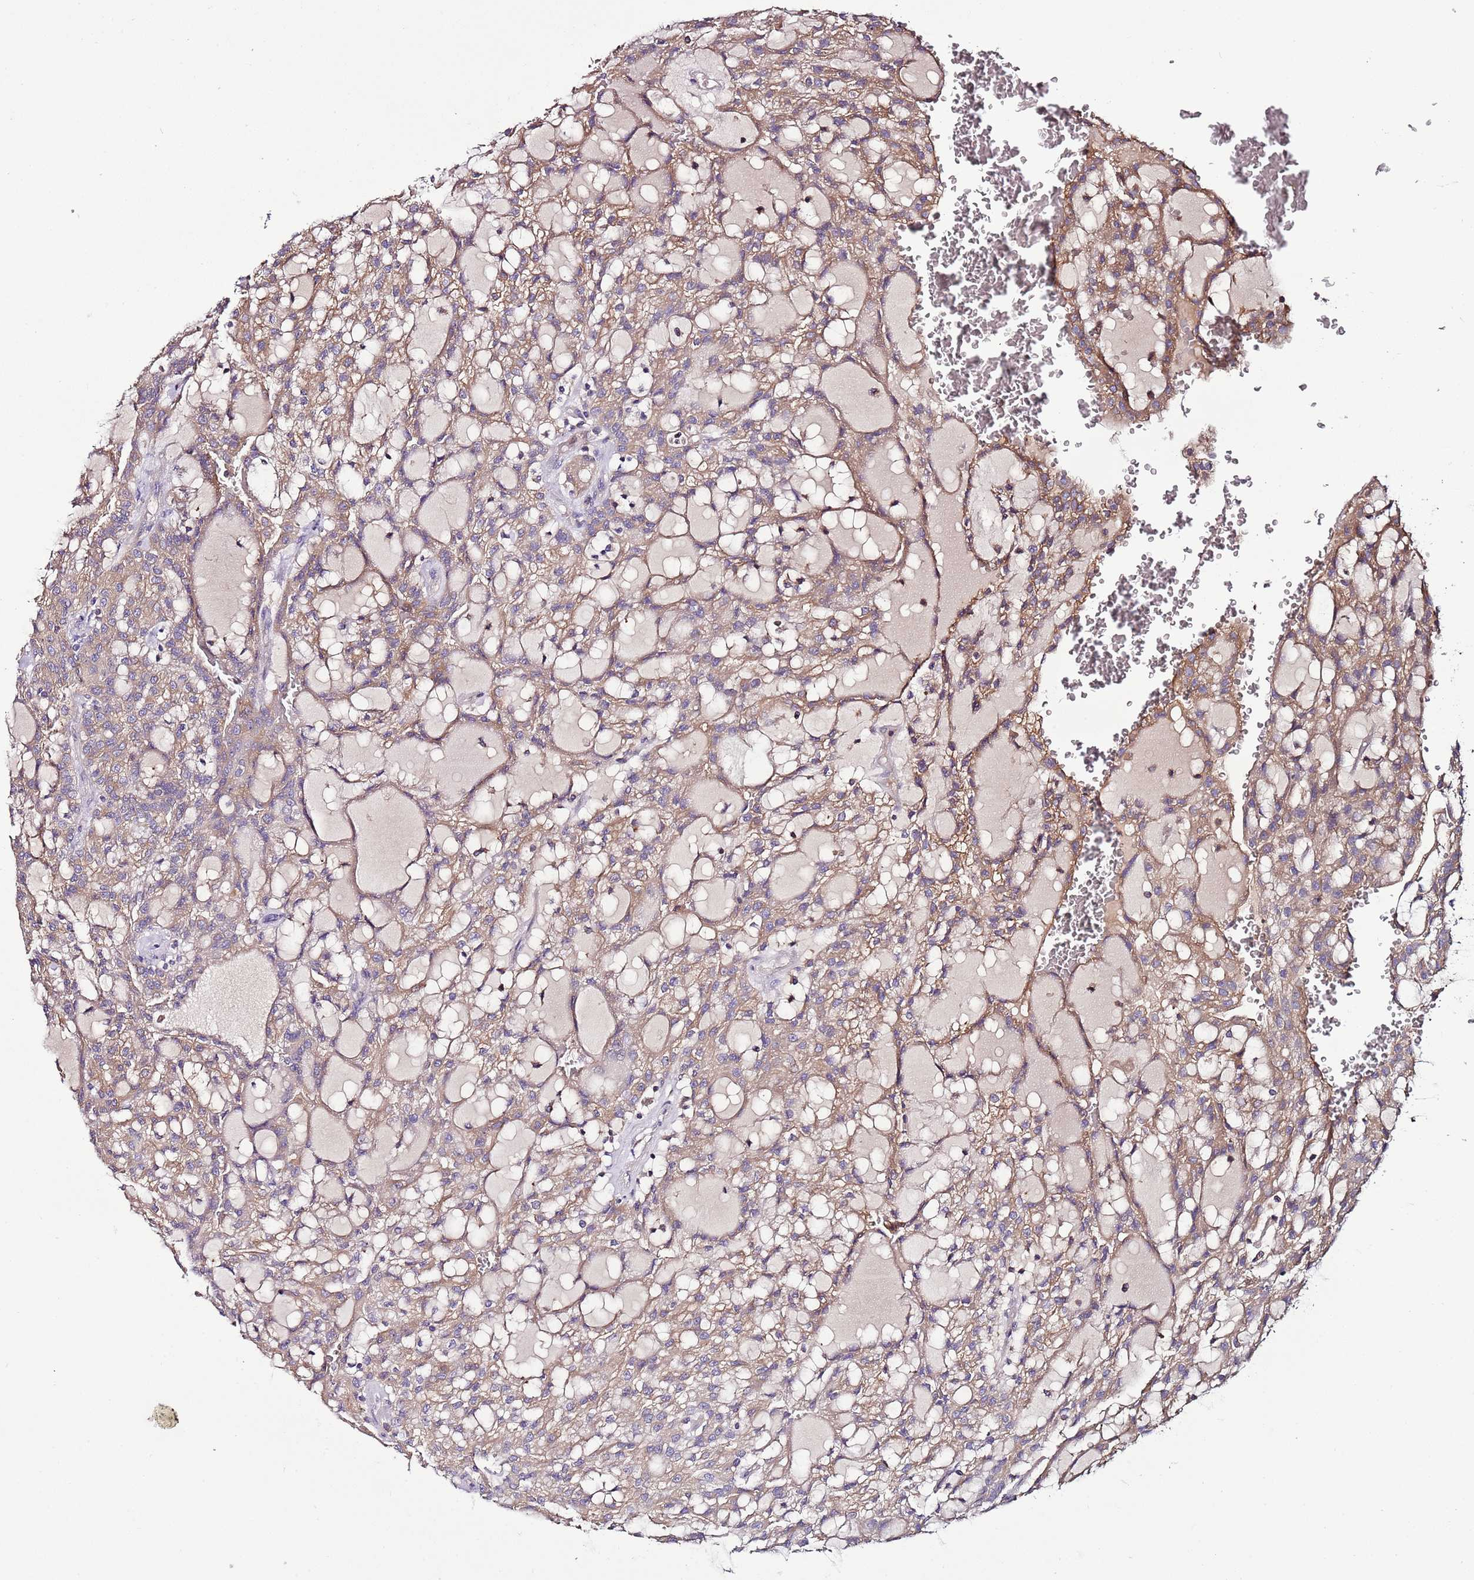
{"staining": {"intensity": "weak", "quantity": ">75%", "location": "cytoplasmic/membranous"}, "tissue": "renal cancer", "cell_type": "Tumor cells", "image_type": "cancer", "snomed": [{"axis": "morphology", "description": "Adenocarcinoma, NOS"}, {"axis": "topography", "description": "Kidney"}], "caption": "Protein expression analysis of human renal adenocarcinoma reveals weak cytoplasmic/membranous staining in approximately >75% of tumor cells.", "gene": "IGIP", "patient": {"sex": "male", "age": 63}}